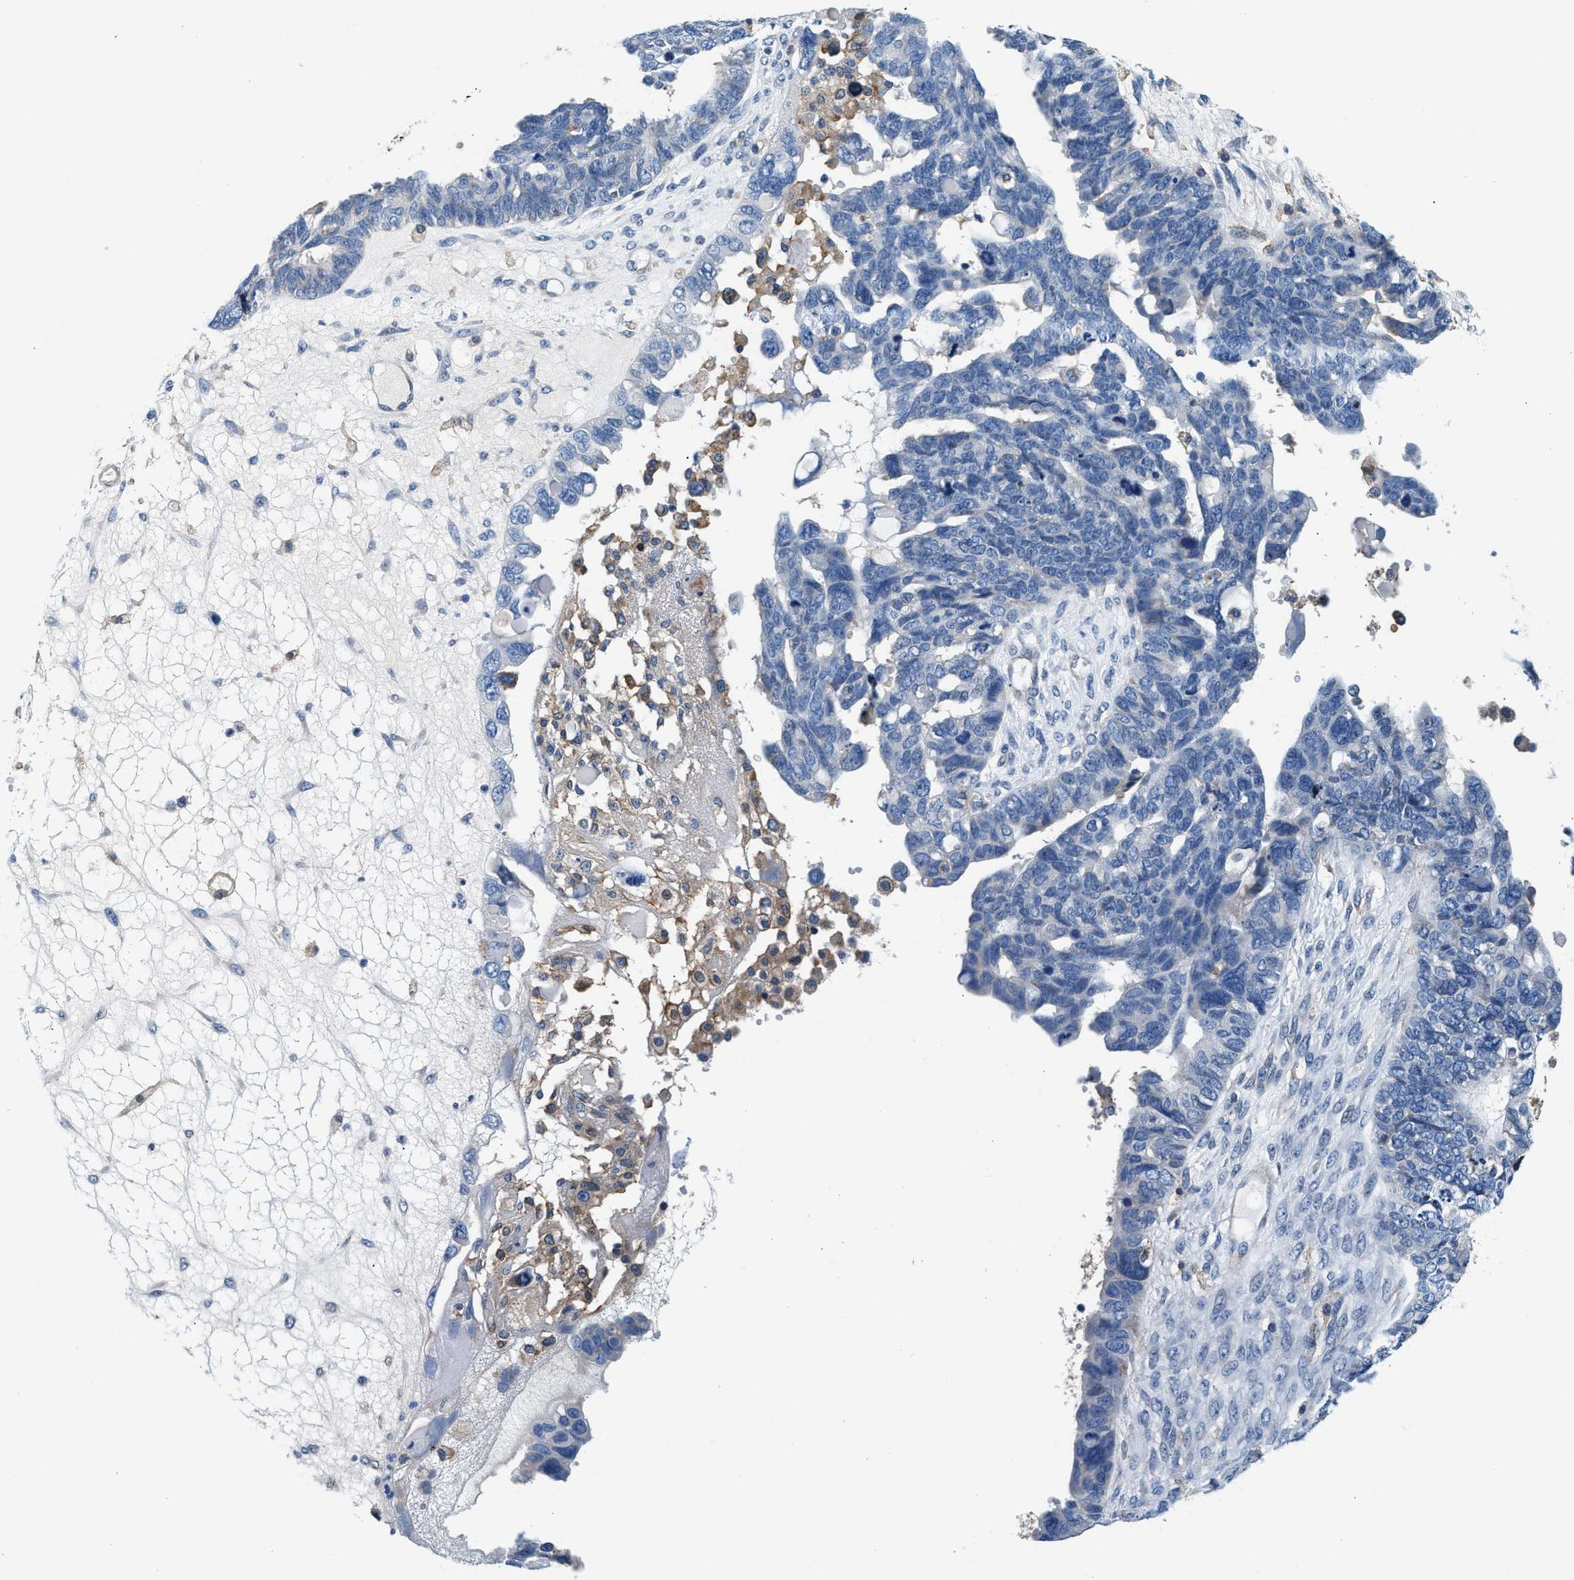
{"staining": {"intensity": "negative", "quantity": "none", "location": "none"}, "tissue": "ovarian cancer", "cell_type": "Tumor cells", "image_type": "cancer", "snomed": [{"axis": "morphology", "description": "Cystadenocarcinoma, serous, NOS"}, {"axis": "topography", "description": "Ovary"}], "caption": "Immunohistochemistry (IHC) photomicrograph of ovarian cancer (serous cystadenocarcinoma) stained for a protein (brown), which exhibits no expression in tumor cells. The staining is performed using DAB (3,3'-diaminobenzidine) brown chromogen with nuclei counter-stained in using hematoxylin.", "gene": "SLFN11", "patient": {"sex": "female", "age": 79}}